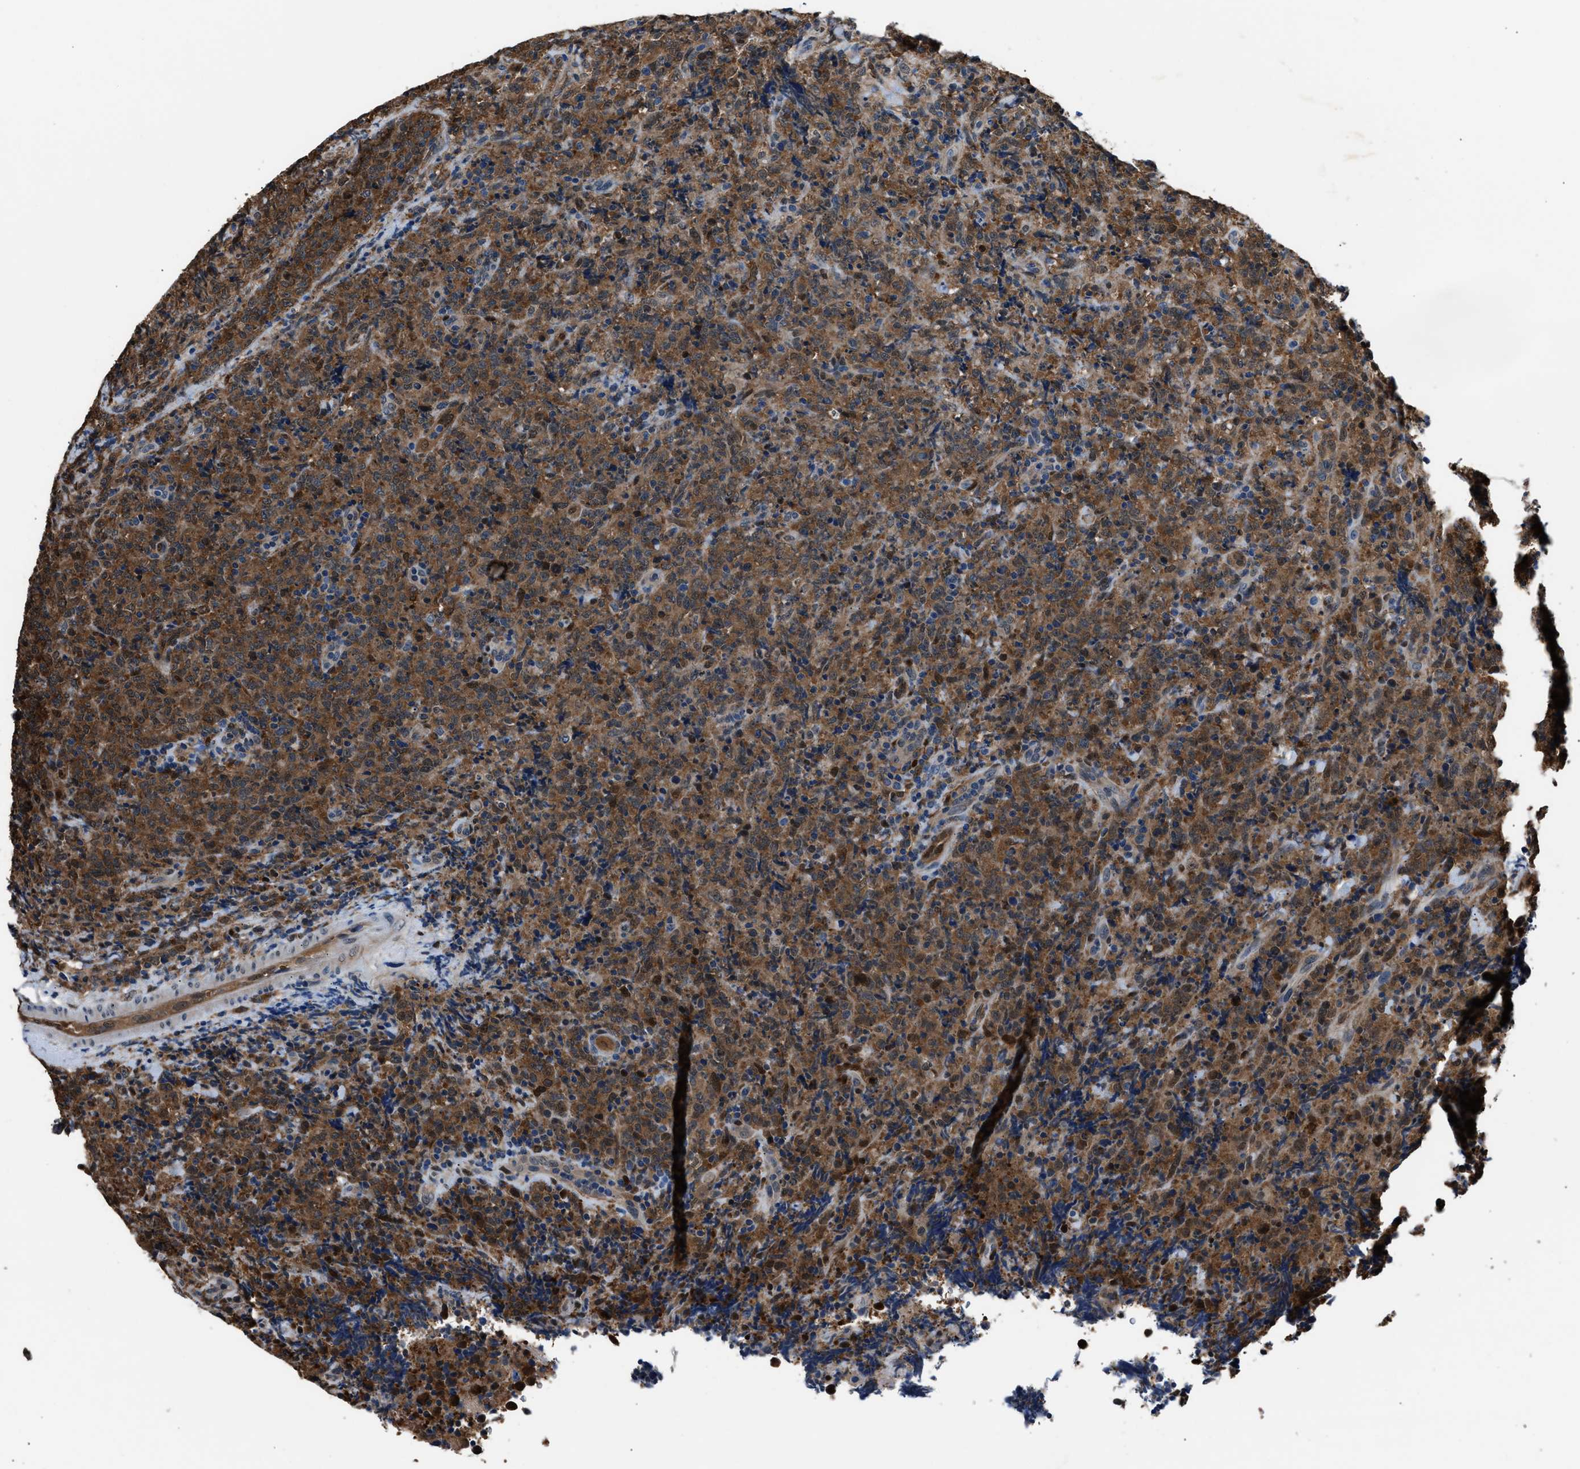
{"staining": {"intensity": "moderate", "quantity": ">75%", "location": "cytoplasmic/membranous"}, "tissue": "lymphoma", "cell_type": "Tumor cells", "image_type": "cancer", "snomed": [{"axis": "morphology", "description": "Malignant lymphoma, non-Hodgkin's type, High grade"}, {"axis": "topography", "description": "Tonsil"}], "caption": "Protein expression analysis of high-grade malignant lymphoma, non-Hodgkin's type displays moderate cytoplasmic/membranous staining in approximately >75% of tumor cells.", "gene": "PPA1", "patient": {"sex": "female", "age": 36}}